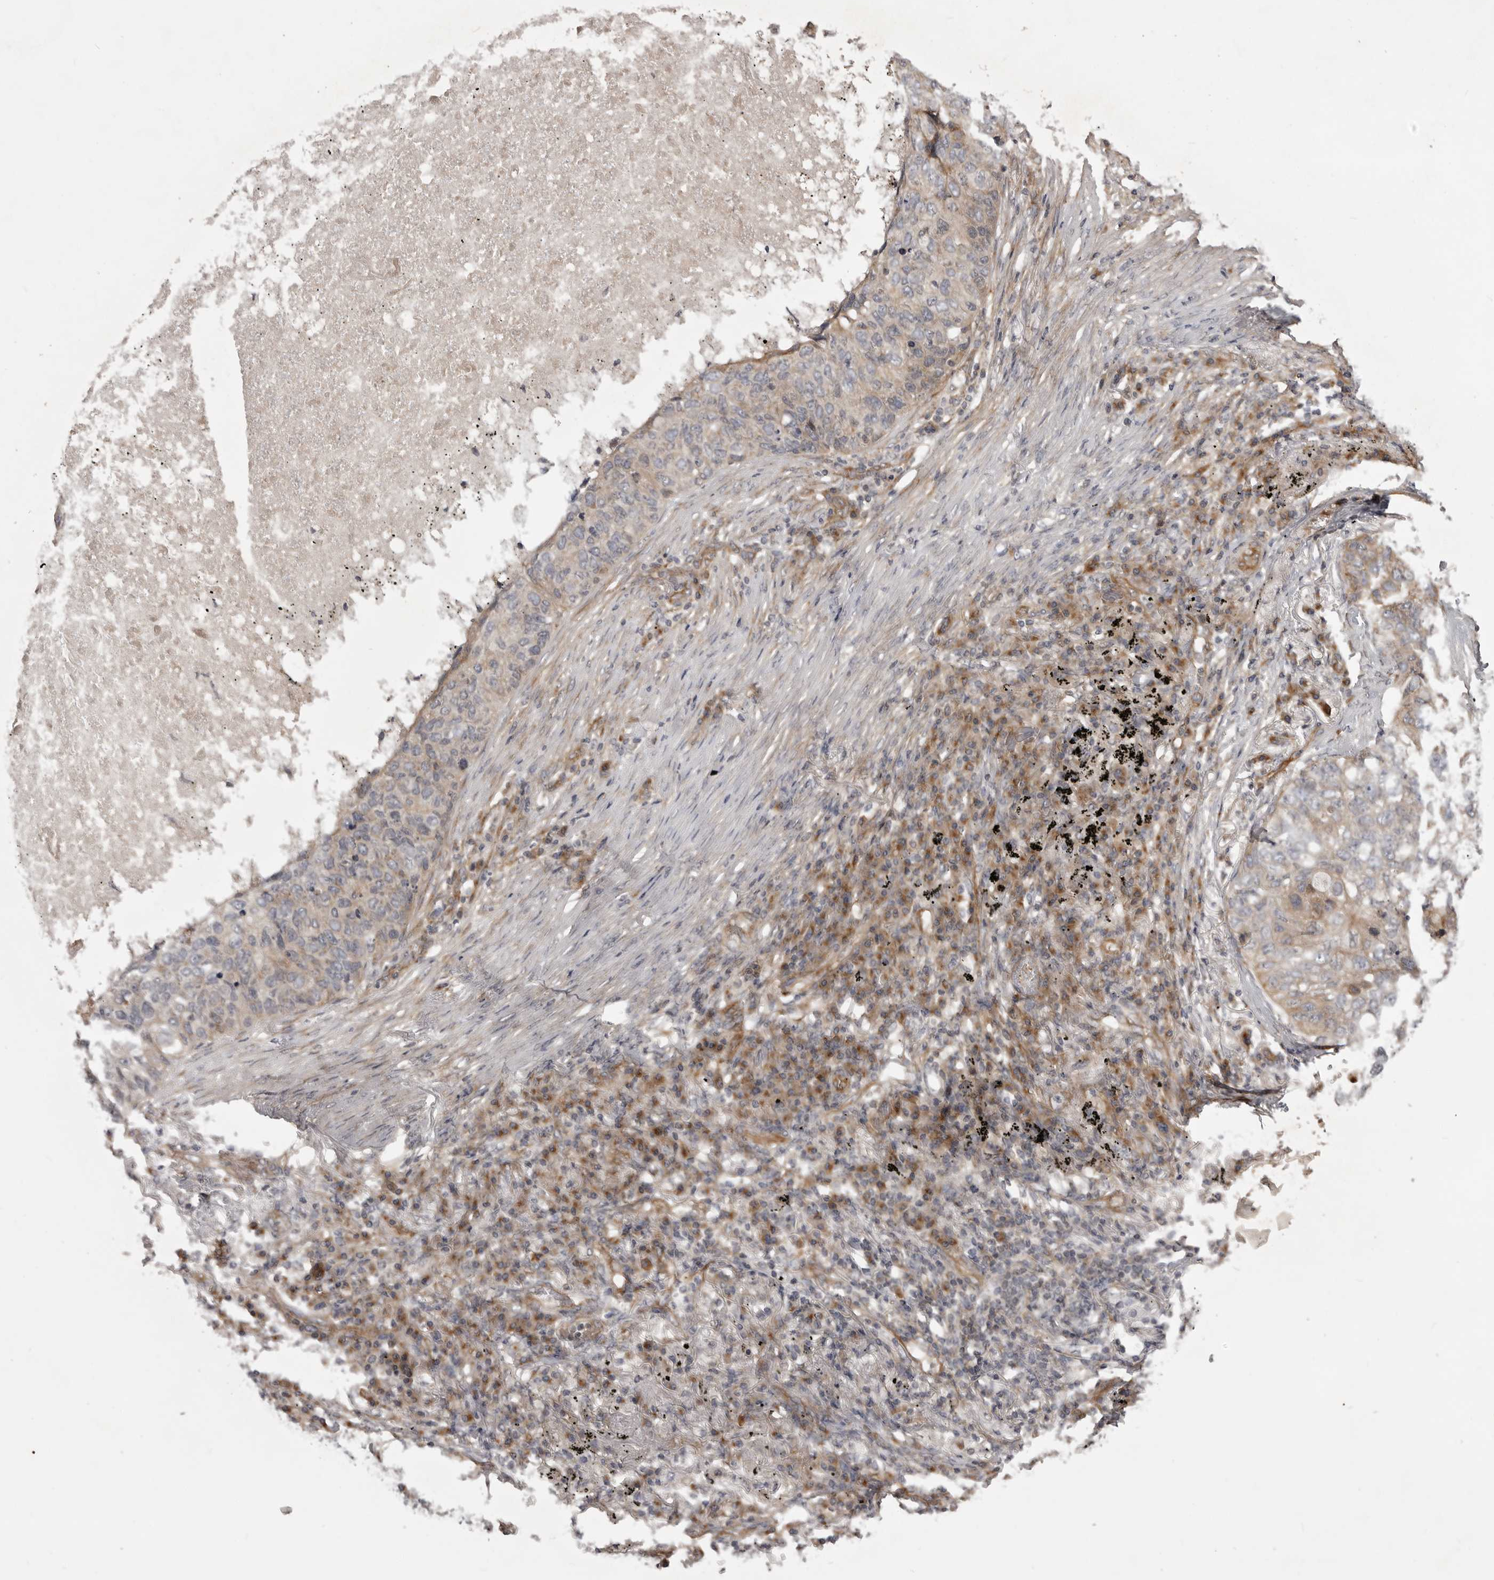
{"staining": {"intensity": "weak", "quantity": "<25%", "location": "cytoplasmic/membranous"}, "tissue": "lung cancer", "cell_type": "Tumor cells", "image_type": "cancer", "snomed": [{"axis": "morphology", "description": "Squamous cell carcinoma, NOS"}, {"axis": "topography", "description": "Lung"}], "caption": "This histopathology image is of lung cancer (squamous cell carcinoma) stained with IHC to label a protein in brown with the nuclei are counter-stained blue. There is no positivity in tumor cells.", "gene": "LRRC45", "patient": {"sex": "female", "age": 63}}